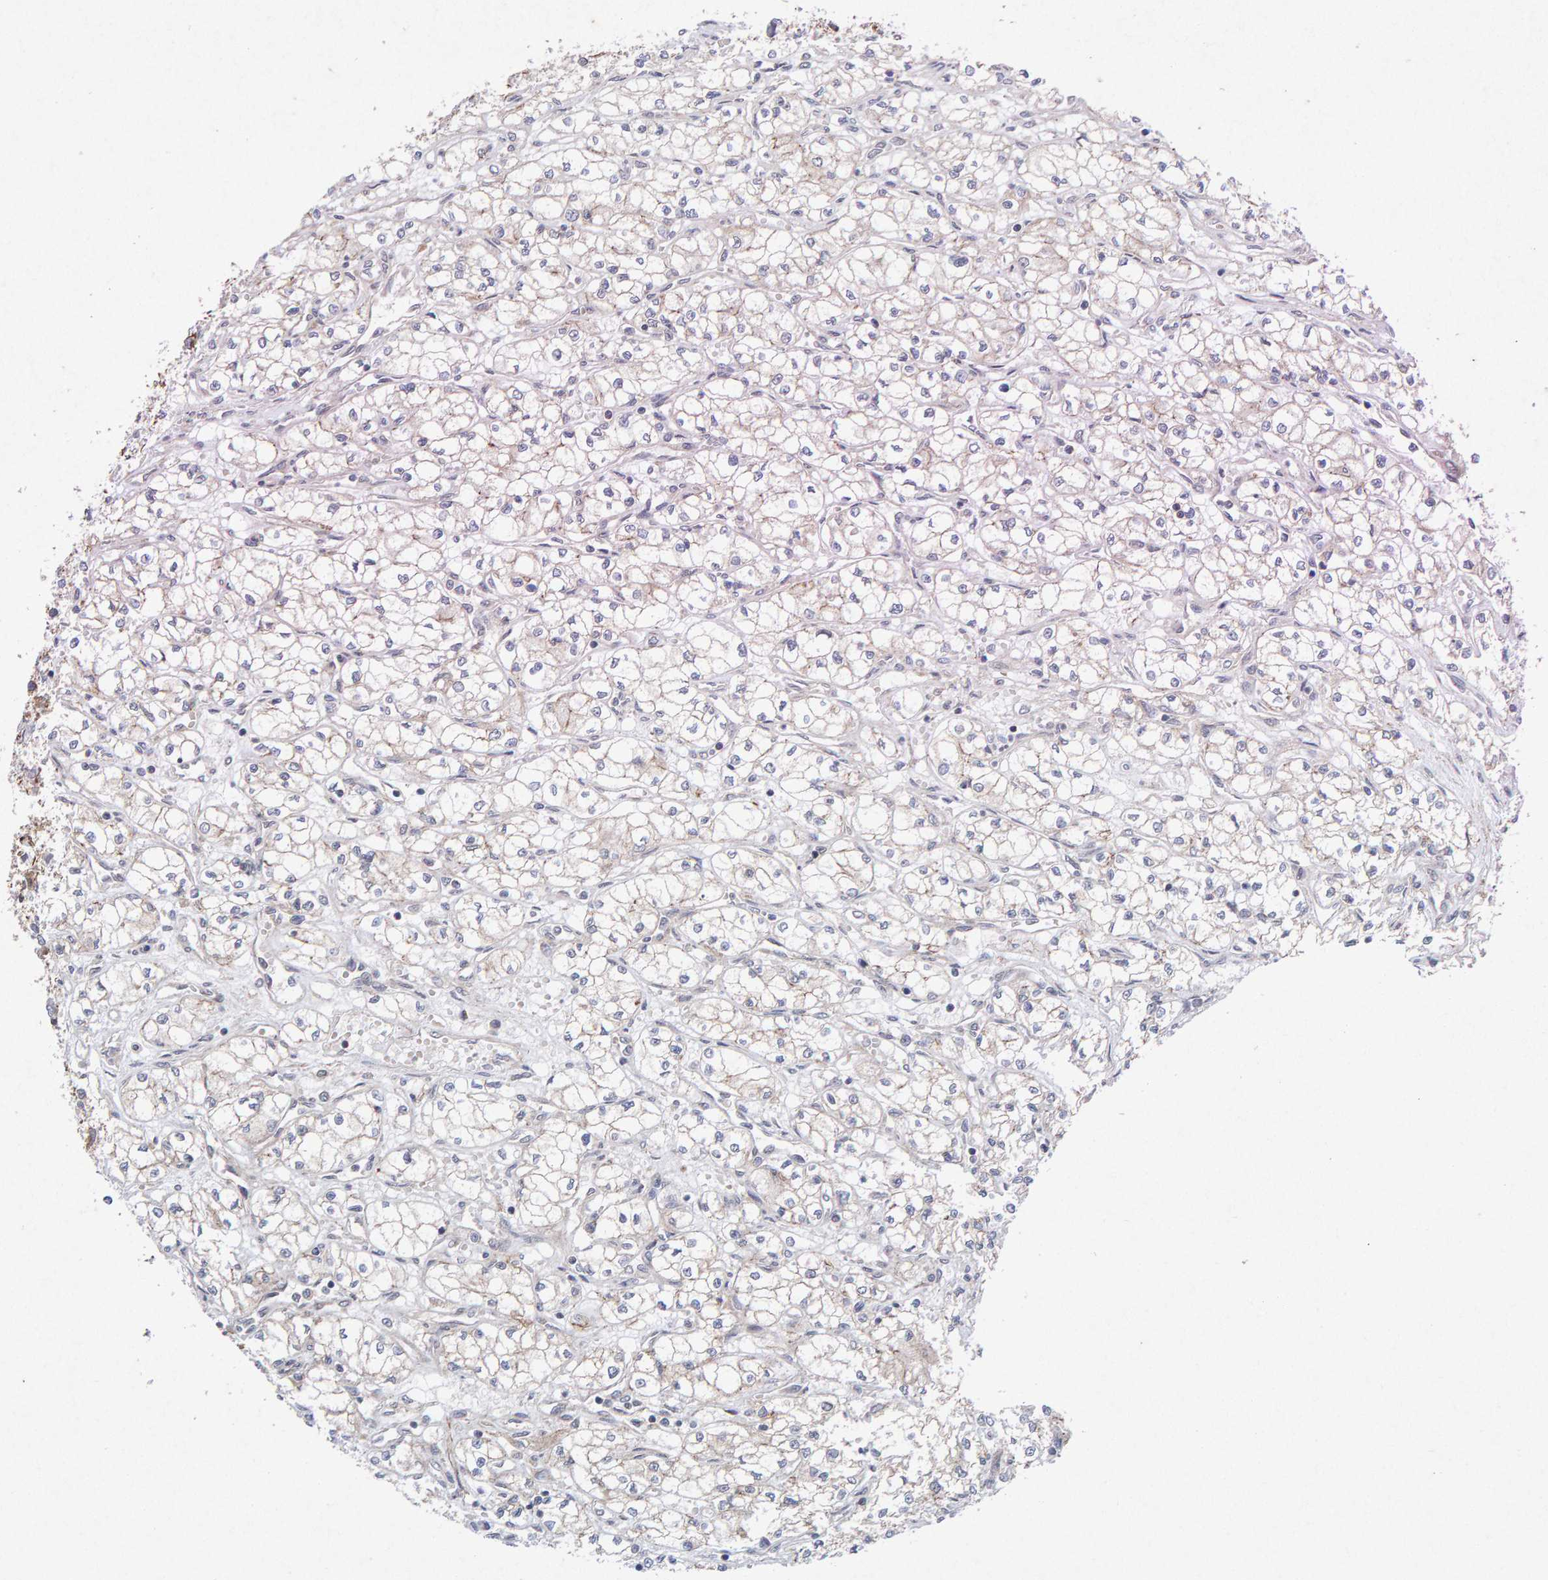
{"staining": {"intensity": "negative", "quantity": "none", "location": "none"}, "tissue": "renal cancer", "cell_type": "Tumor cells", "image_type": "cancer", "snomed": [{"axis": "morphology", "description": "Normal tissue, NOS"}, {"axis": "morphology", "description": "Adenocarcinoma, NOS"}, {"axis": "topography", "description": "Kidney"}], "caption": "The histopathology image exhibits no significant expression in tumor cells of adenocarcinoma (renal).", "gene": "CDH2", "patient": {"sex": "male", "age": 59}}